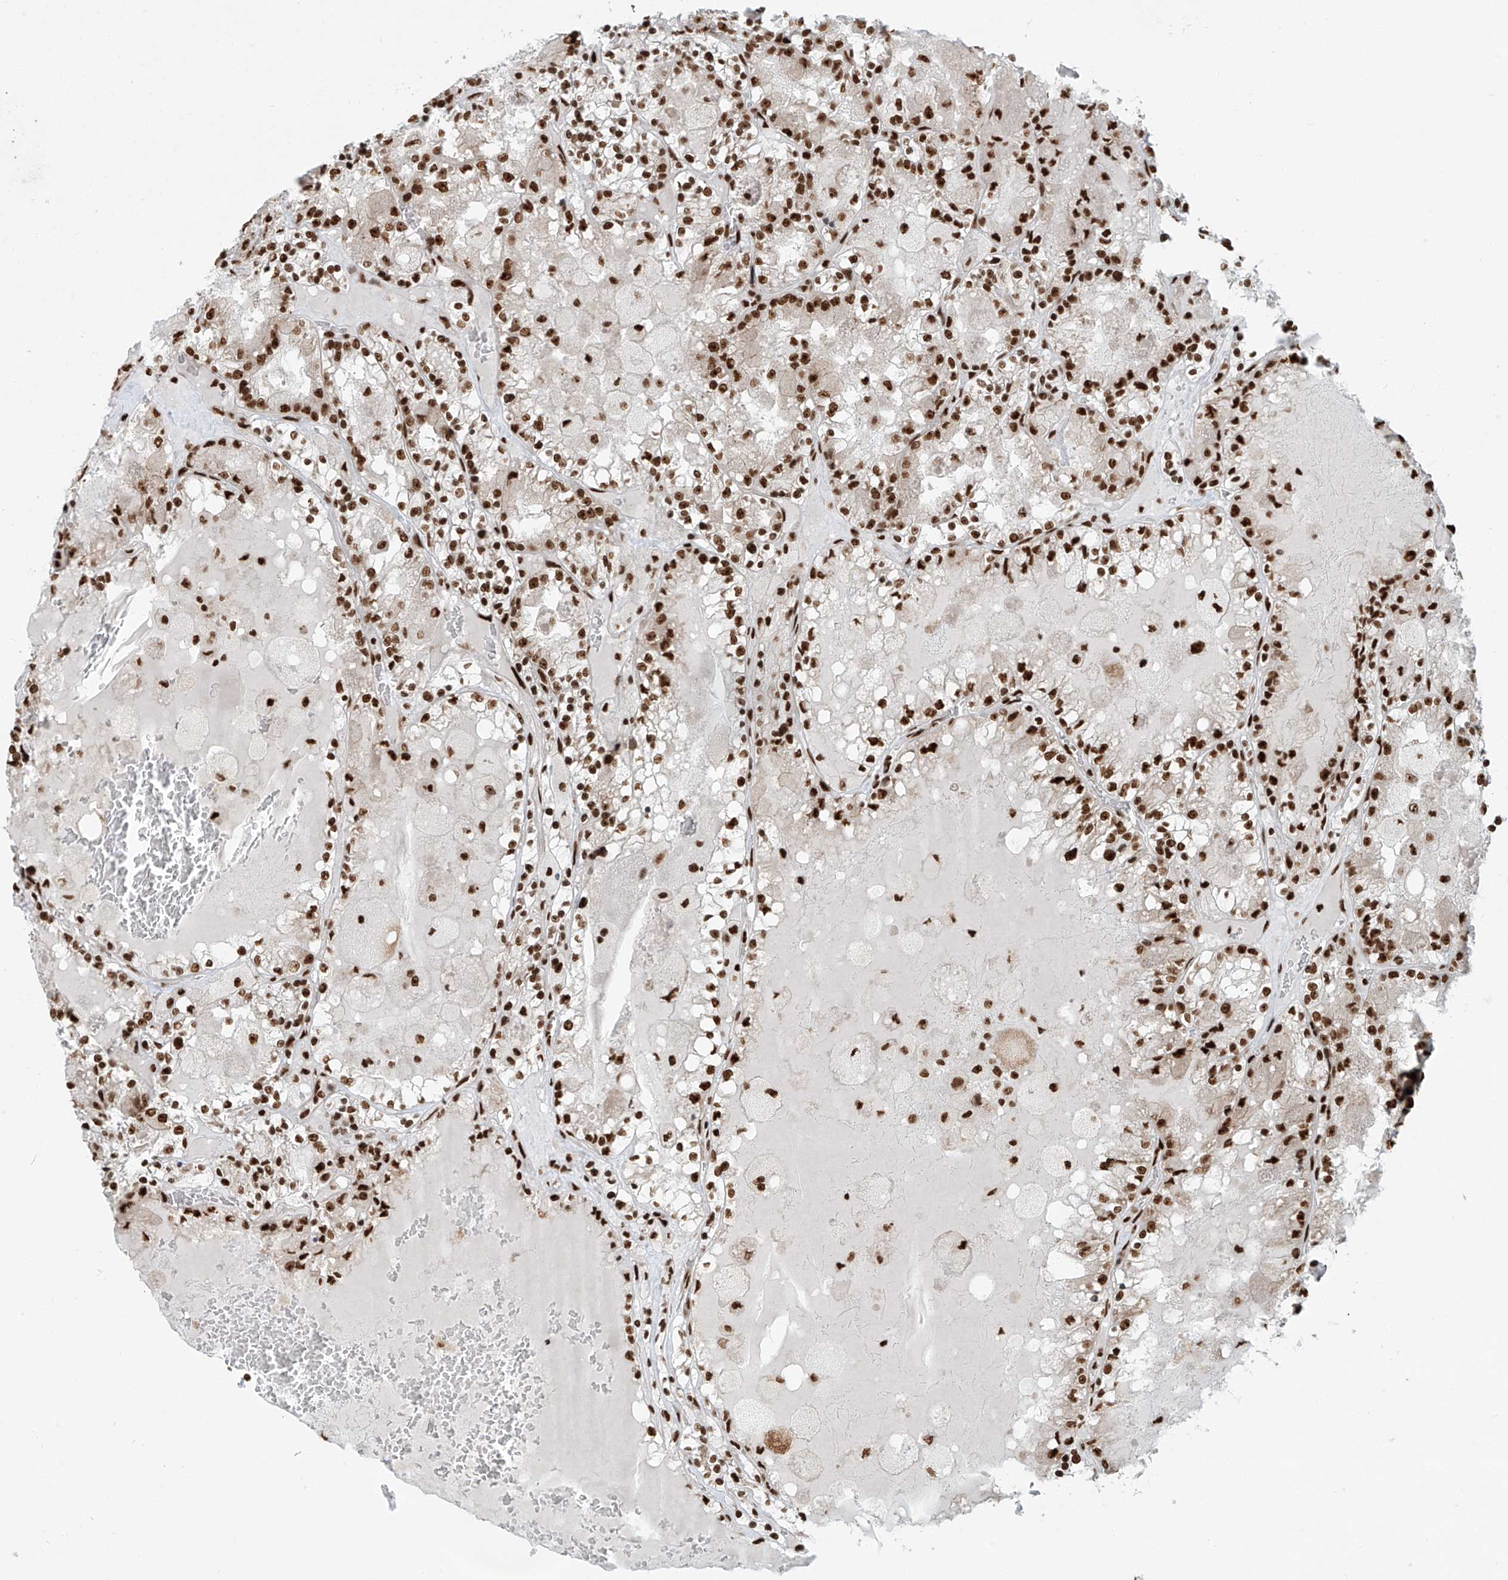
{"staining": {"intensity": "strong", "quantity": ">75%", "location": "nuclear"}, "tissue": "renal cancer", "cell_type": "Tumor cells", "image_type": "cancer", "snomed": [{"axis": "morphology", "description": "Adenocarcinoma, NOS"}, {"axis": "topography", "description": "Kidney"}], "caption": "Immunohistochemistry image of neoplastic tissue: adenocarcinoma (renal) stained using immunohistochemistry shows high levels of strong protein expression localized specifically in the nuclear of tumor cells, appearing as a nuclear brown color.", "gene": "FAM193B", "patient": {"sex": "female", "age": 56}}